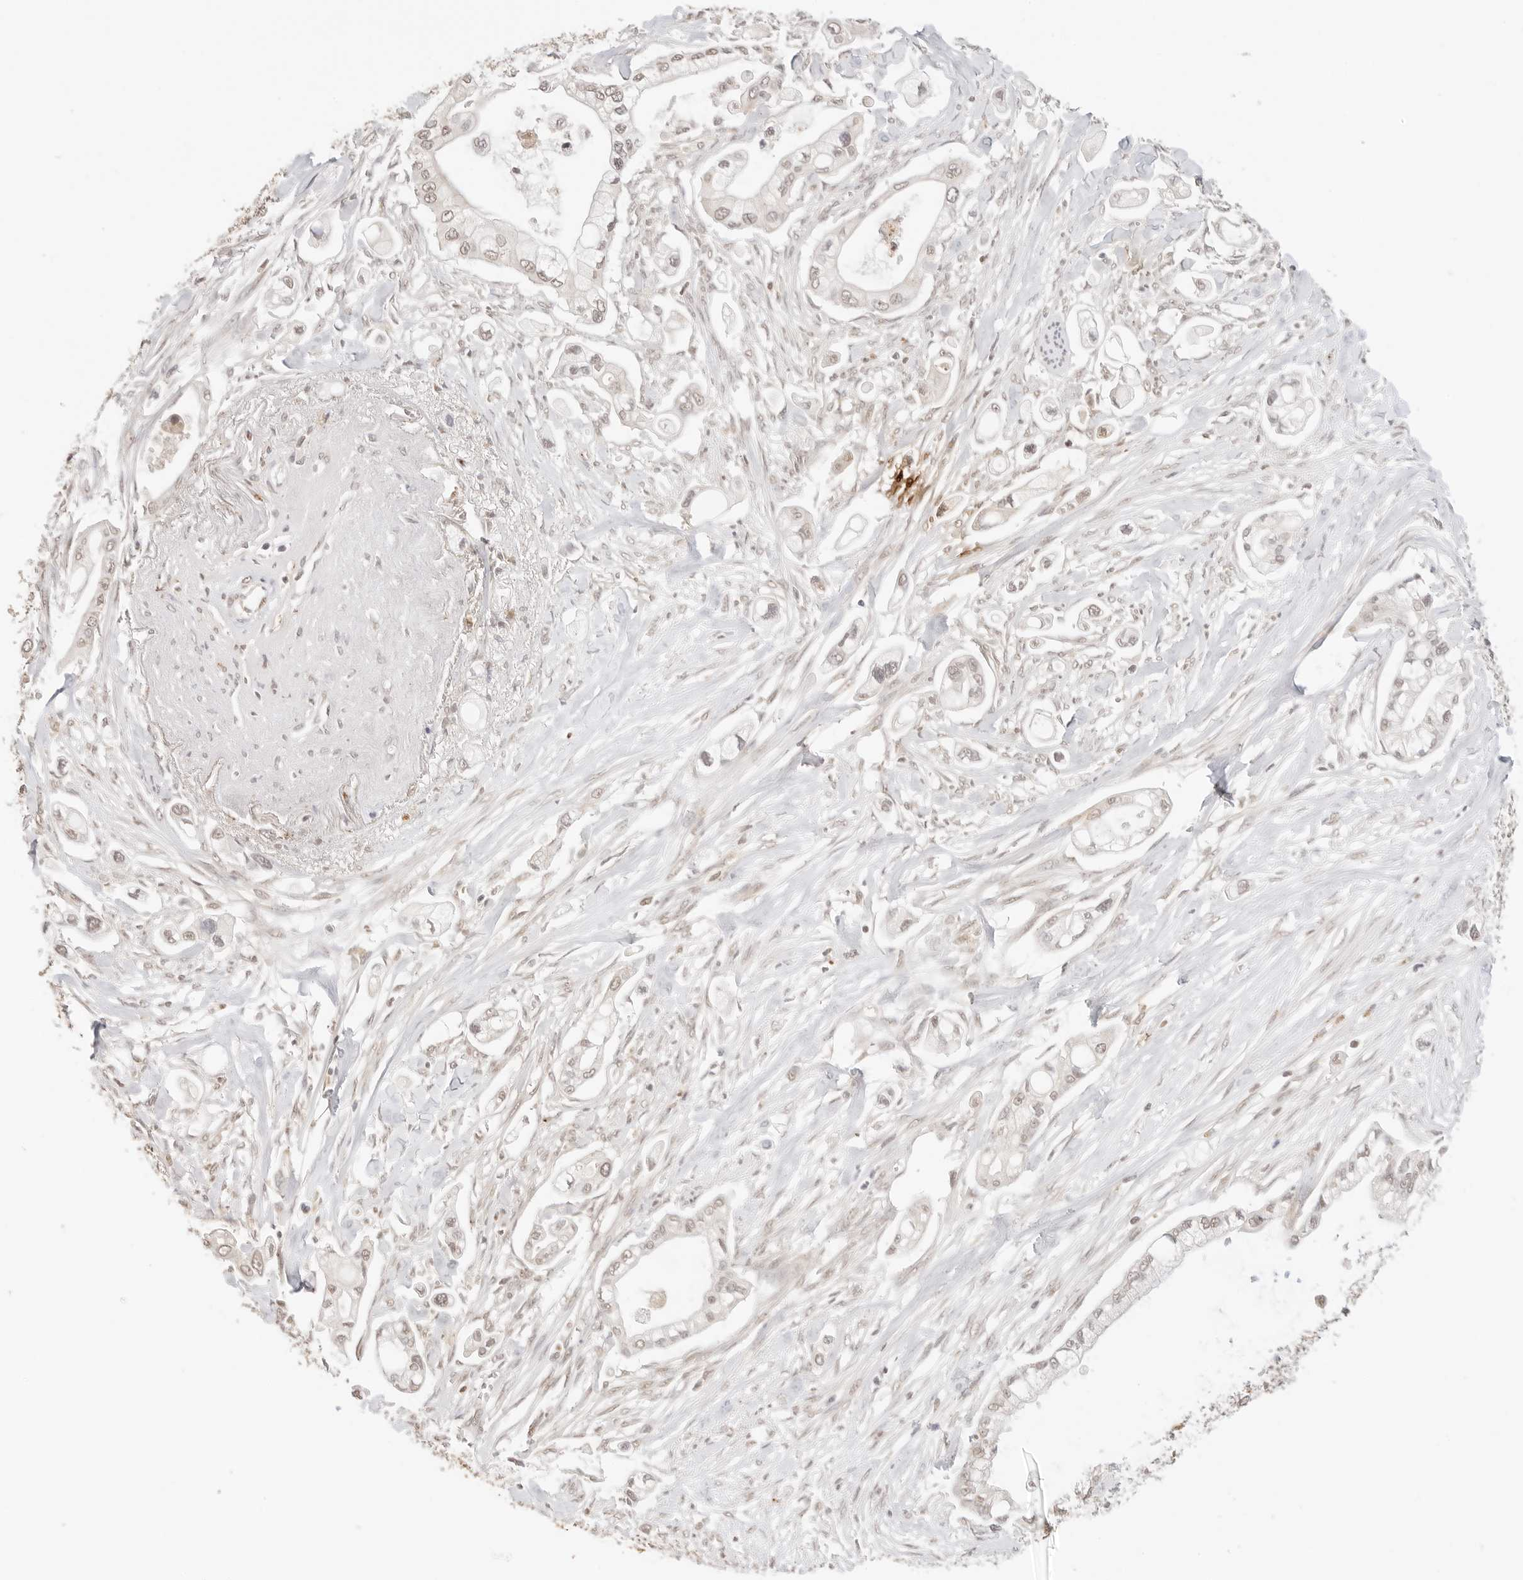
{"staining": {"intensity": "weak", "quantity": ">75%", "location": "nuclear"}, "tissue": "pancreatic cancer", "cell_type": "Tumor cells", "image_type": "cancer", "snomed": [{"axis": "morphology", "description": "Adenocarcinoma, NOS"}, {"axis": "topography", "description": "Pancreas"}], "caption": "Tumor cells demonstrate weak nuclear staining in approximately >75% of cells in adenocarcinoma (pancreatic).", "gene": "GPR34", "patient": {"sex": "male", "age": 68}}